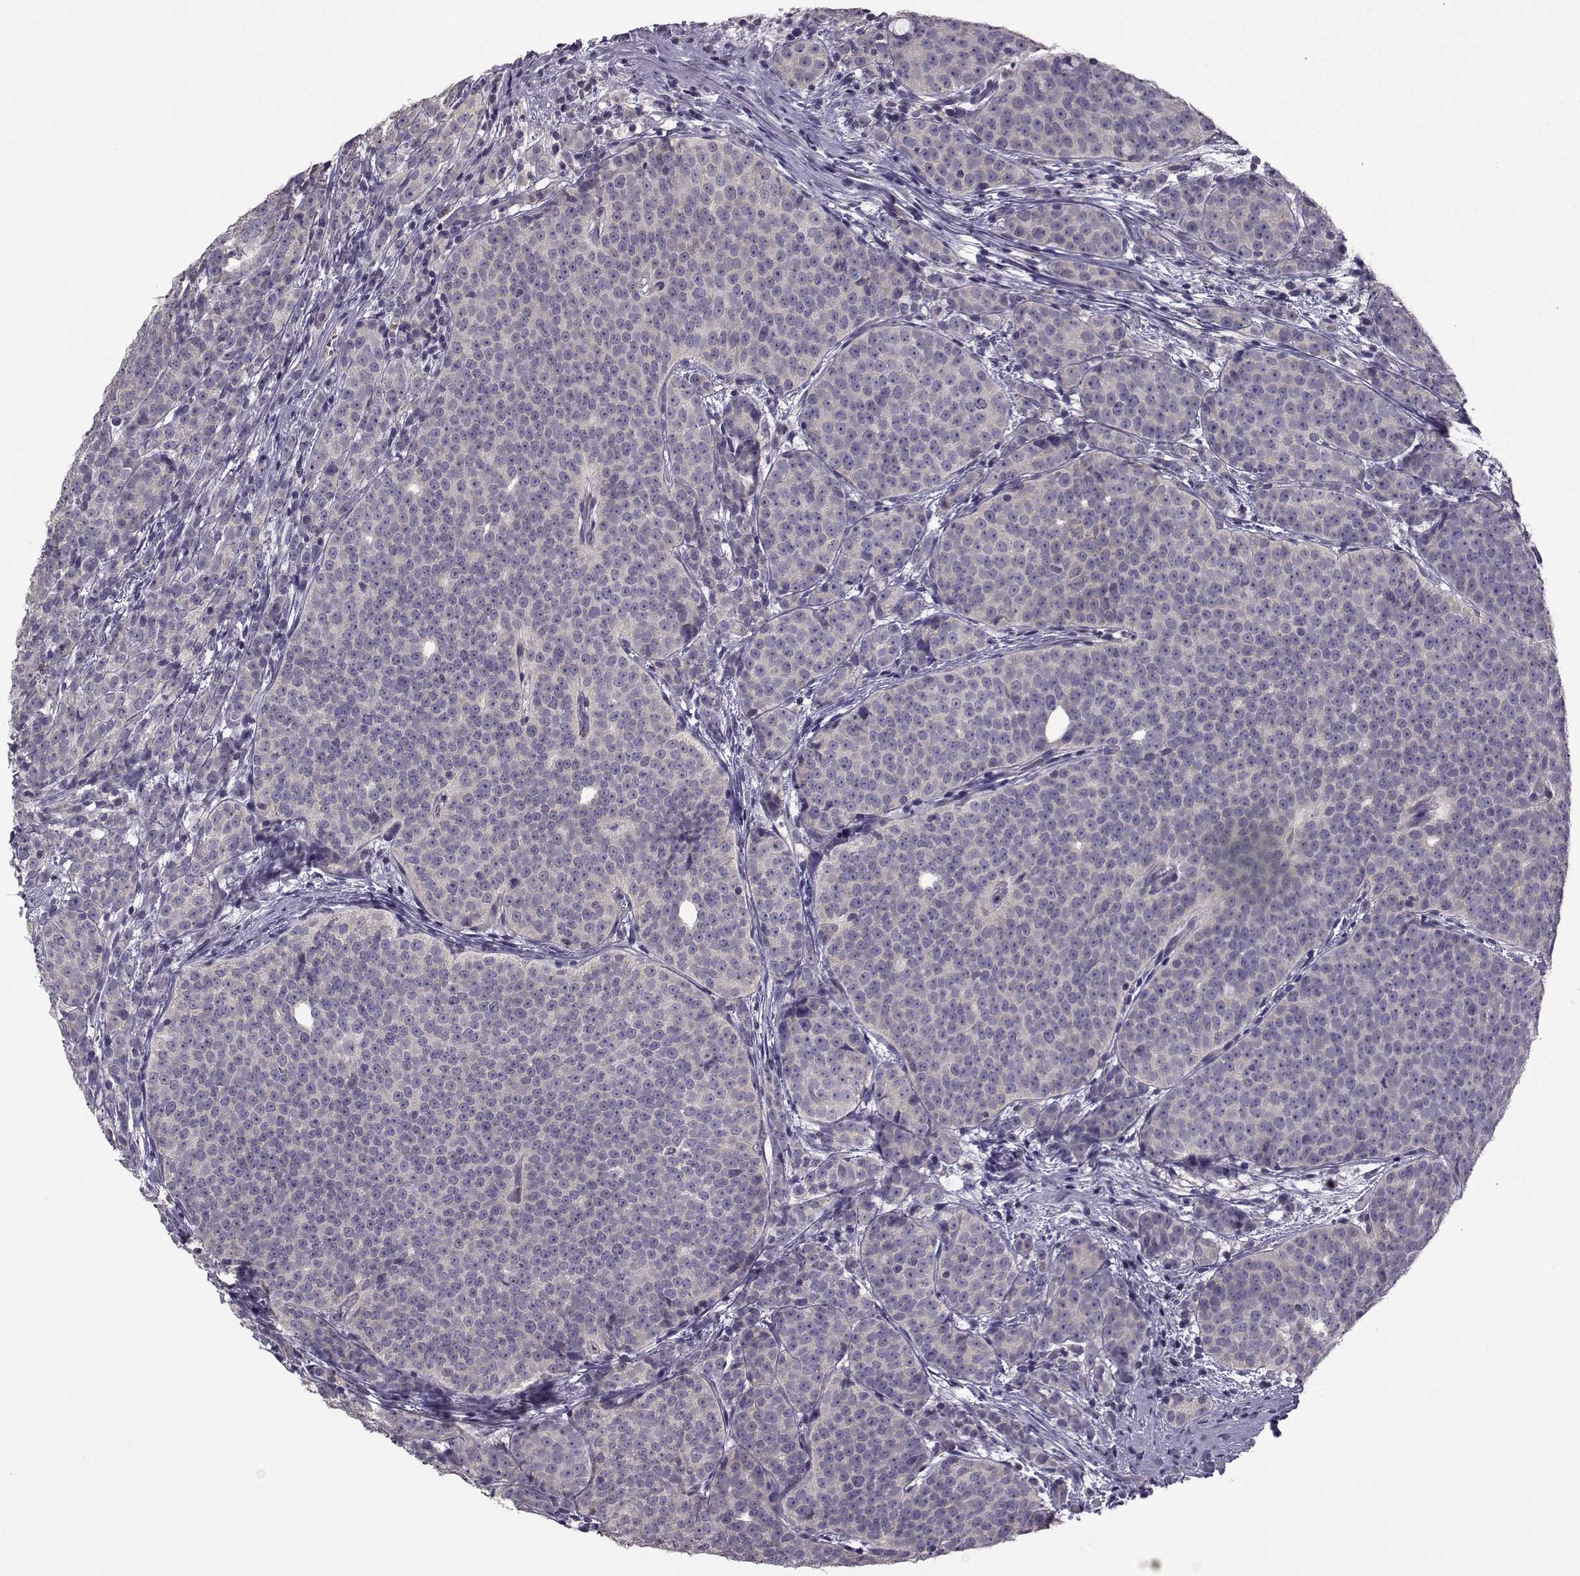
{"staining": {"intensity": "negative", "quantity": "none", "location": "none"}, "tissue": "prostate cancer", "cell_type": "Tumor cells", "image_type": "cancer", "snomed": [{"axis": "morphology", "description": "Adenocarcinoma, High grade"}, {"axis": "topography", "description": "Prostate"}], "caption": "There is no significant expression in tumor cells of adenocarcinoma (high-grade) (prostate).", "gene": "FCAMR", "patient": {"sex": "male", "age": 53}}